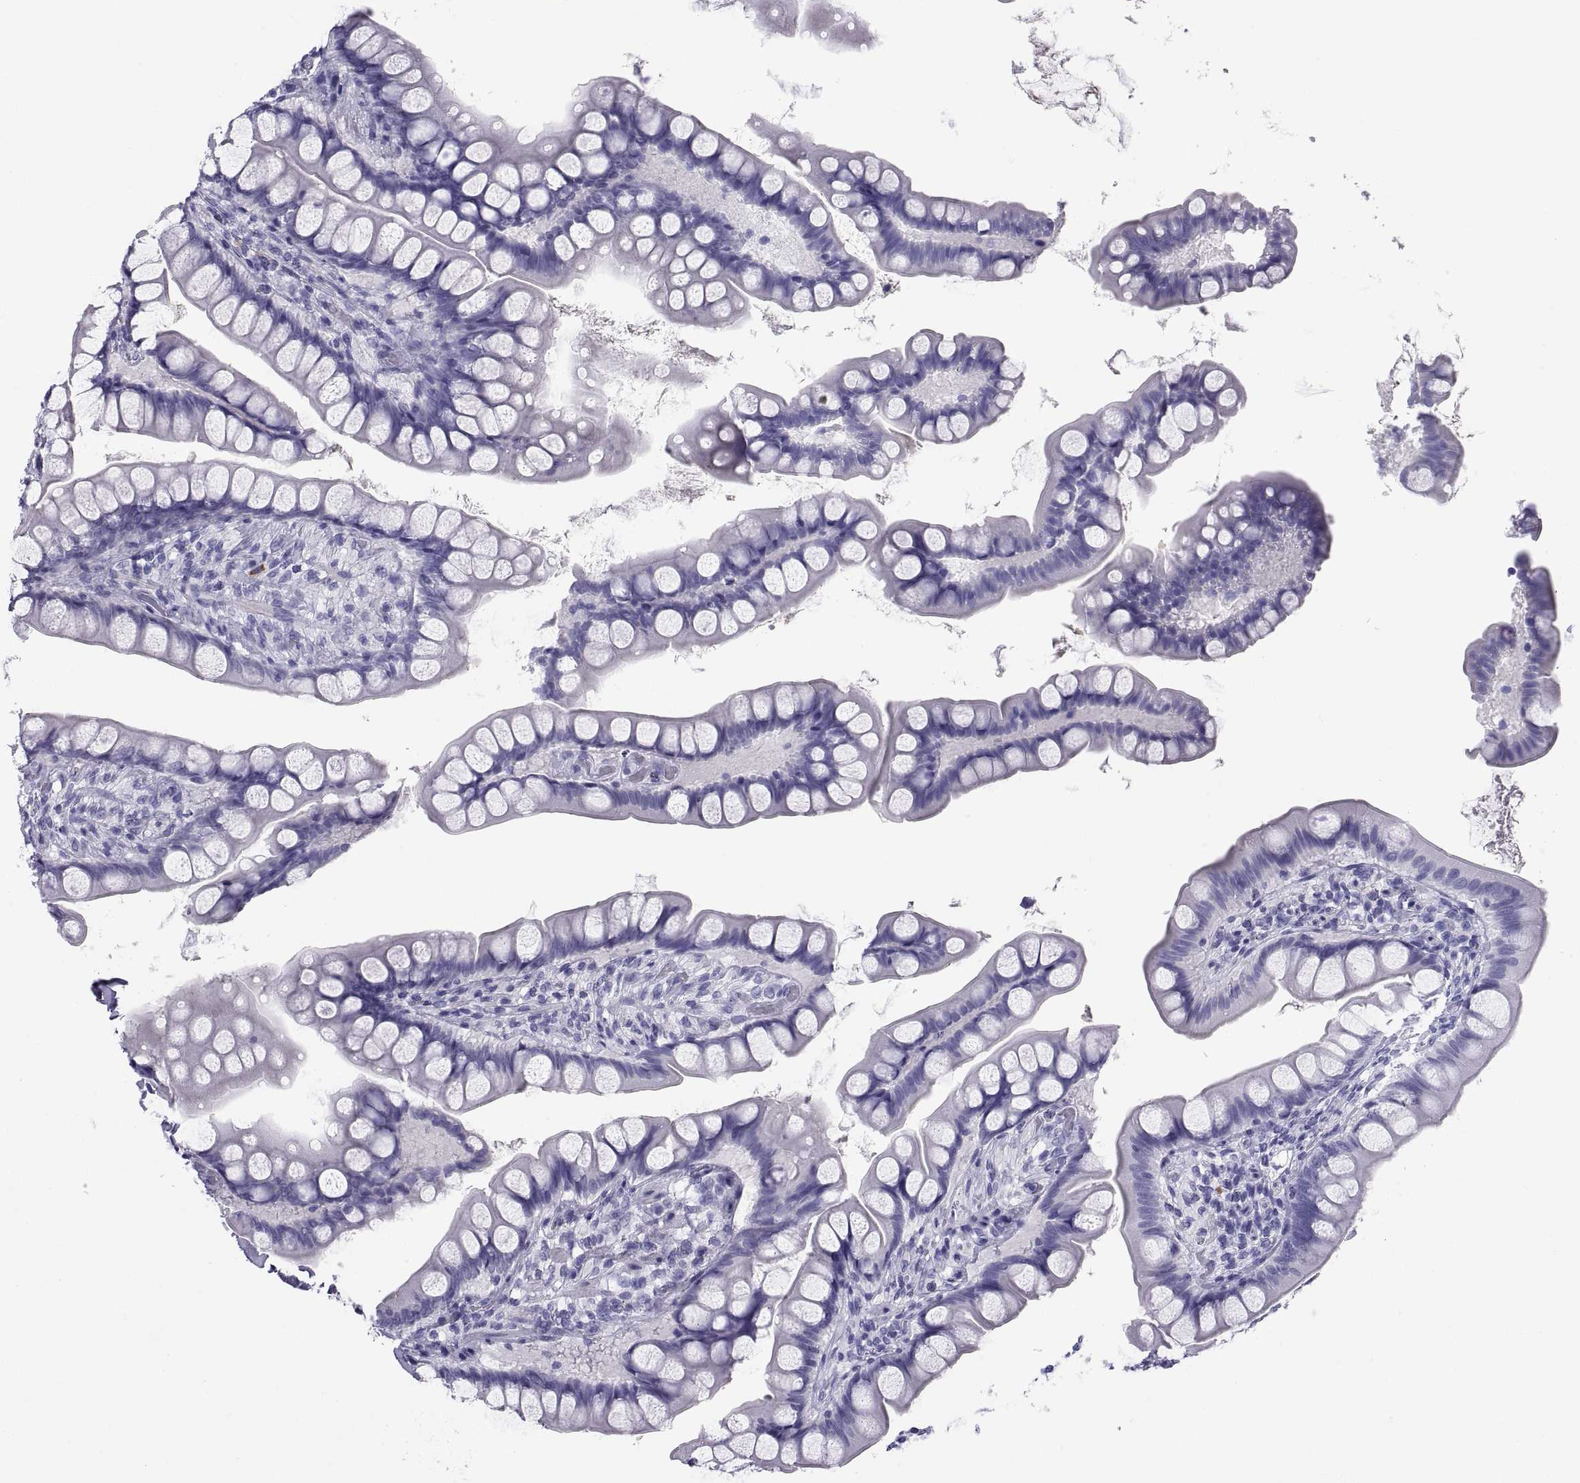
{"staining": {"intensity": "negative", "quantity": "none", "location": "none"}, "tissue": "small intestine", "cell_type": "Glandular cells", "image_type": "normal", "snomed": [{"axis": "morphology", "description": "Normal tissue, NOS"}, {"axis": "topography", "description": "Small intestine"}], "caption": "There is no significant positivity in glandular cells of small intestine. (Immunohistochemistry, brightfield microscopy, high magnification).", "gene": "CT47A10", "patient": {"sex": "male", "age": 70}}